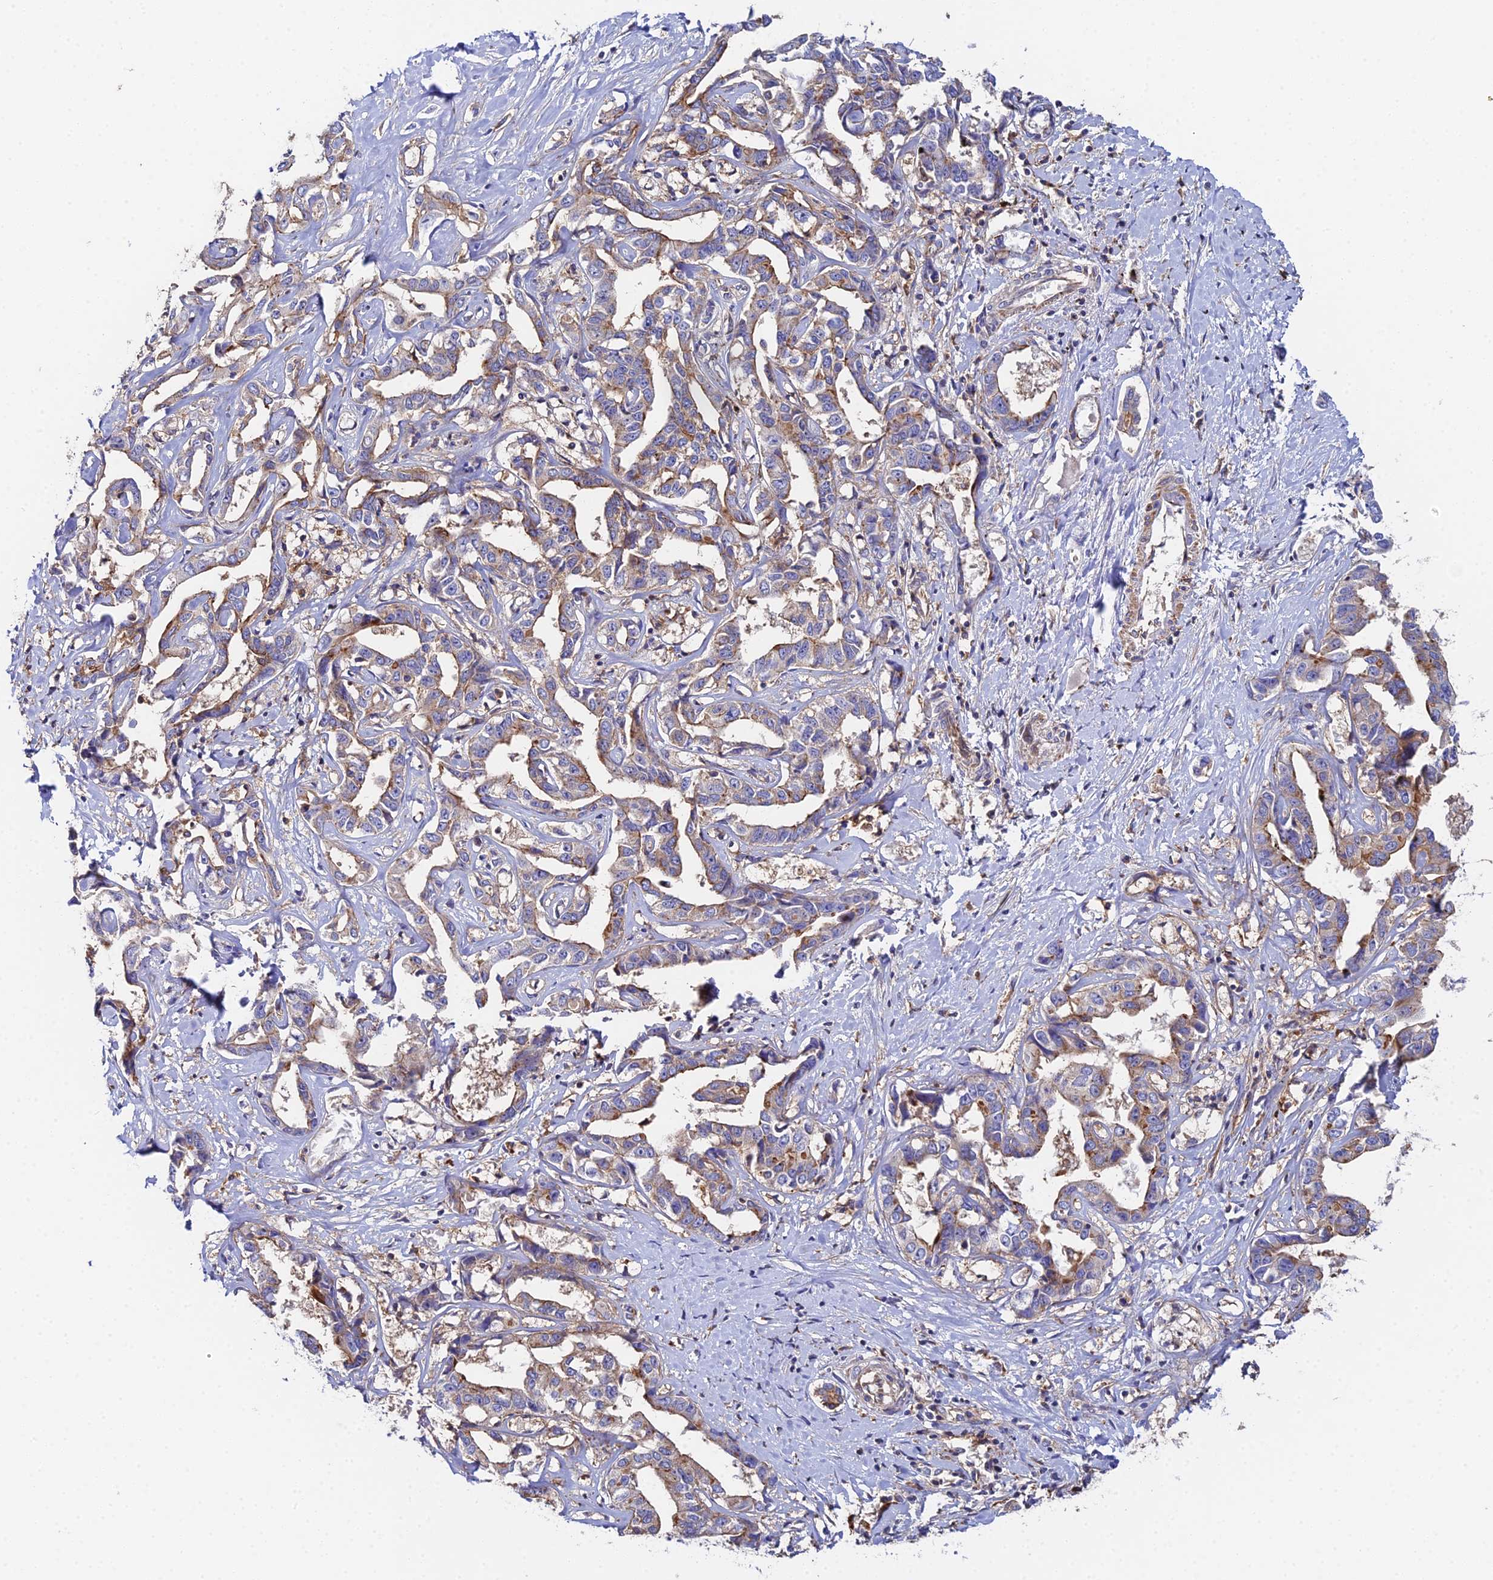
{"staining": {"intensity": "moderate", "quantity": "25%-75%", "location": "cytoplasmic/membranous"}, "tissue": "liver cancer", "cell_type": "Tumor cells", "image_type": "cancer", "snomed": [{"axis": "morphology", "description": "Cholangiocarcinoma"}, {"axis": "topography", "description": "Liver"}], "caption": "This histopathology image reveals IHC staining of cholangiocarcinoma (liver), with medium moderate cytoplasmic/membranous positivity in about 25%-75% of tumor cells.", "gene": "GNG5B", "patient": {"sex": "male", "age": 59}}